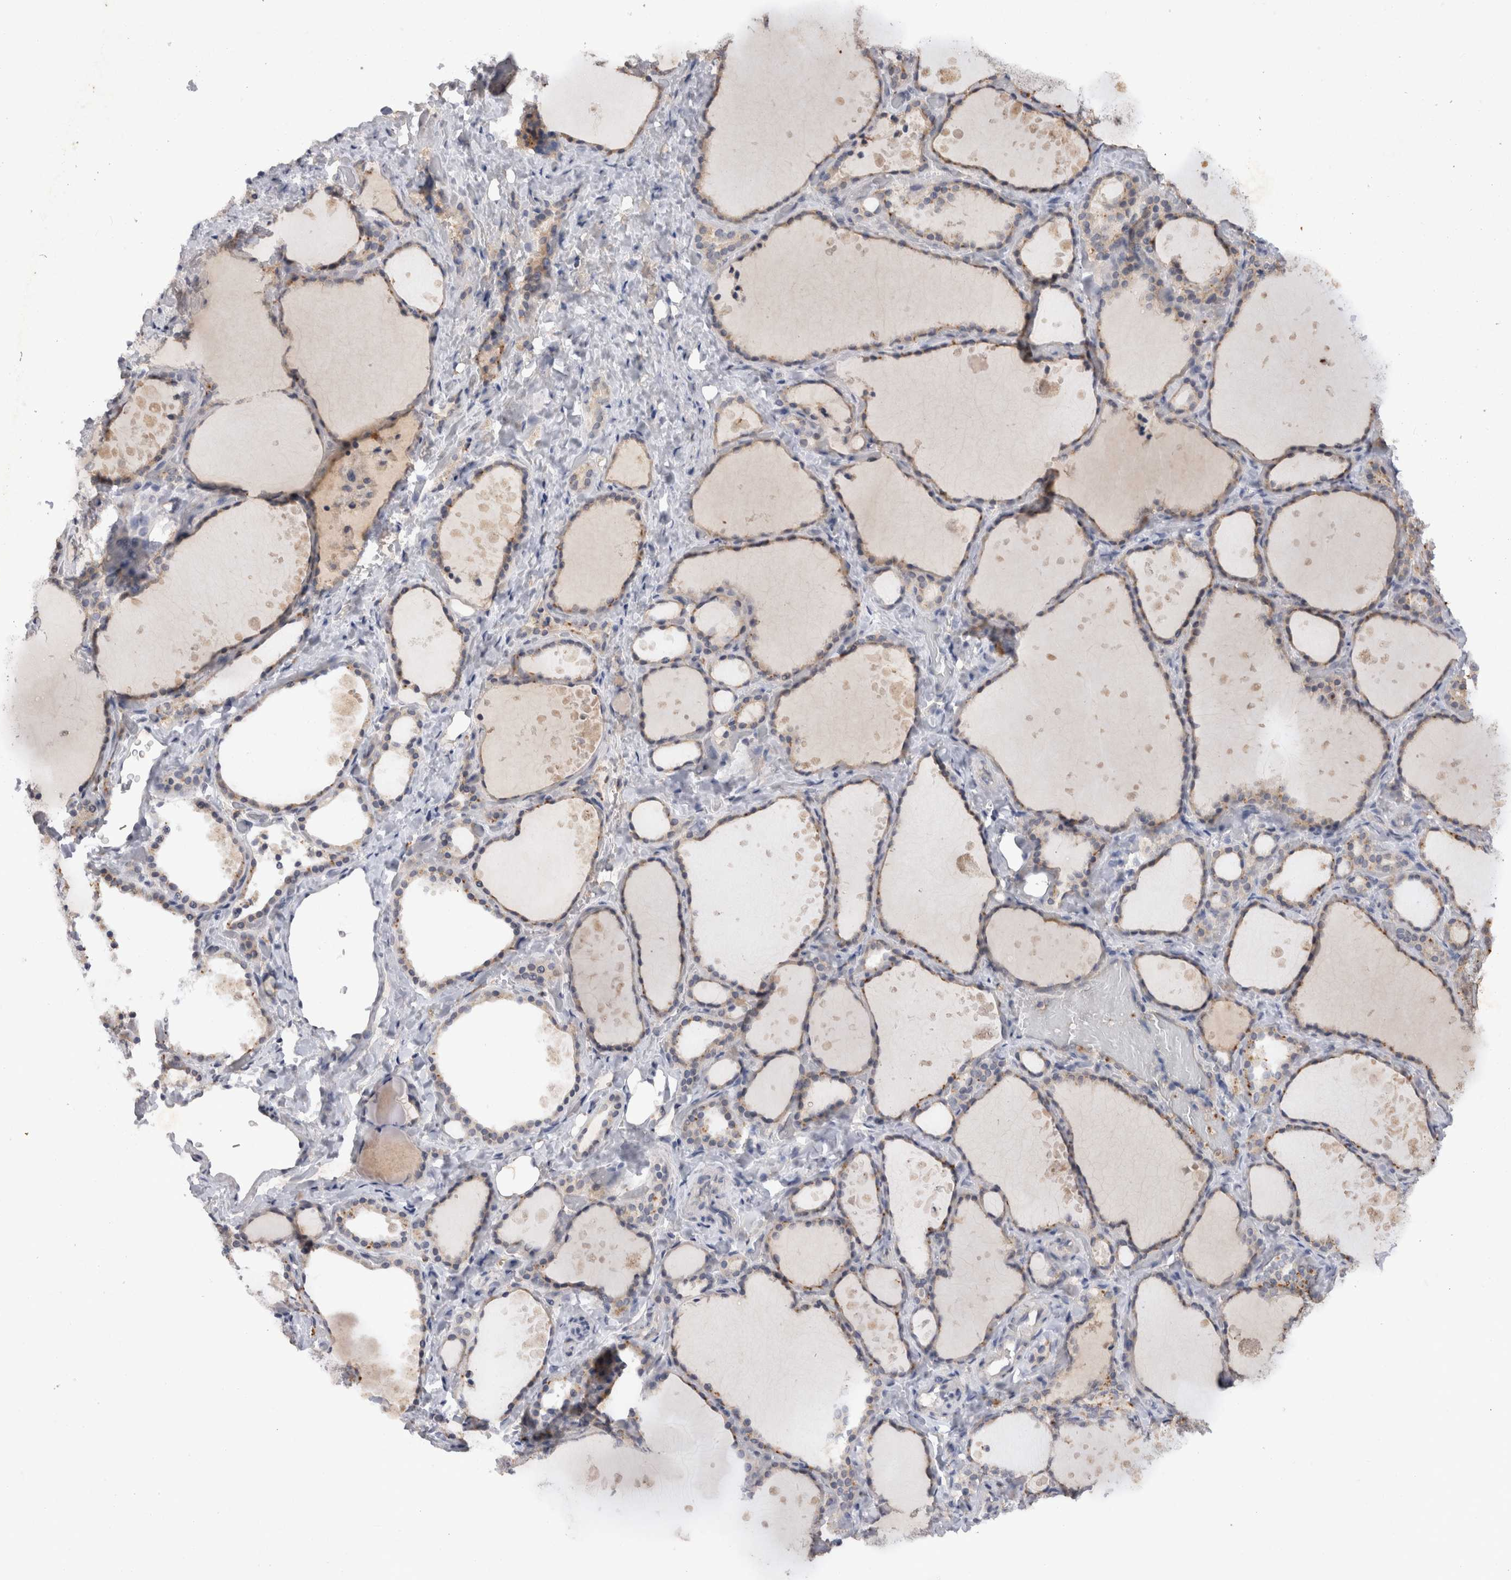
{"staining": {"intensity": "weak", "quantity": "25%-75%", "location": "cytoplasmic/membranous"}, "tissue": "thyroid gland", "cell_type": "Glandular cells", "image_type": "normal", "snomed": [{"axis": "morphology", "description": "Normal tissue, NOS"}, {"axis": "topography", "description": "Thyroid gland"}], "caption": "Immunohistochemistry histopathology image of unremarkable thyroid gland stained for a protein (brown), which demonstrates low levels of weak cytoplasmic/membranous staining in about 25%-75% of glandular cells.", "gene": "VSIG4", "patient": {"sex": "female", "age": 44}}